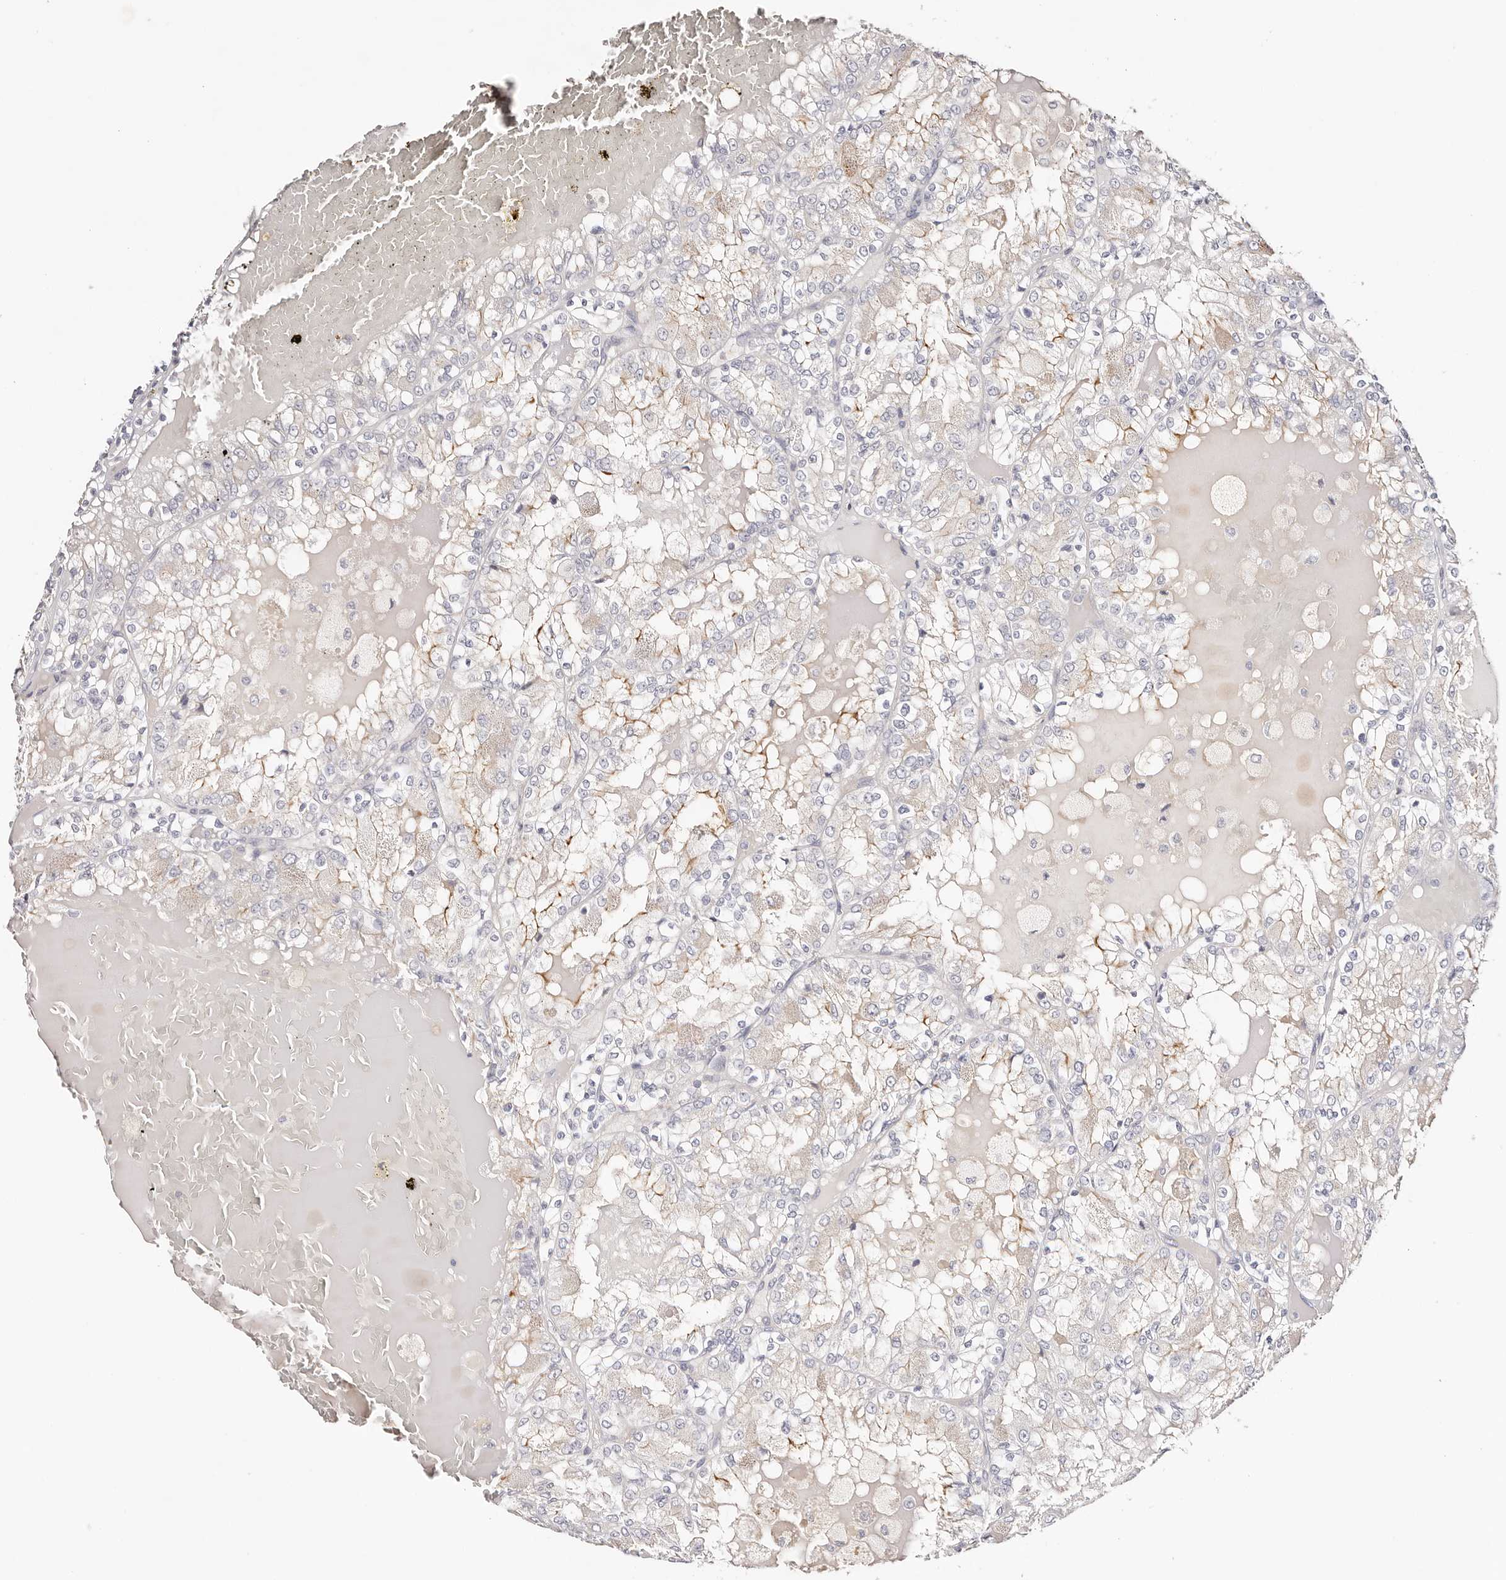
{"staining": {"intensity": "negative", "quantity": "none", "location": "none"}, "tissue": "renal cancer", "cell_type": "Tumor cells", "image_type": "cancer", "snomed": [{"axis": "morphology", "description": "Adenocarcinoma, NOS"}, {"axis": "topography", "description": "Kidney"}], "caption": "The histopathology image reveals no significant positivity in tumor cells of adenocarcinoma (renal).", "gene": "DNASE1", "patient": {"sex": "female", "age": 56}}